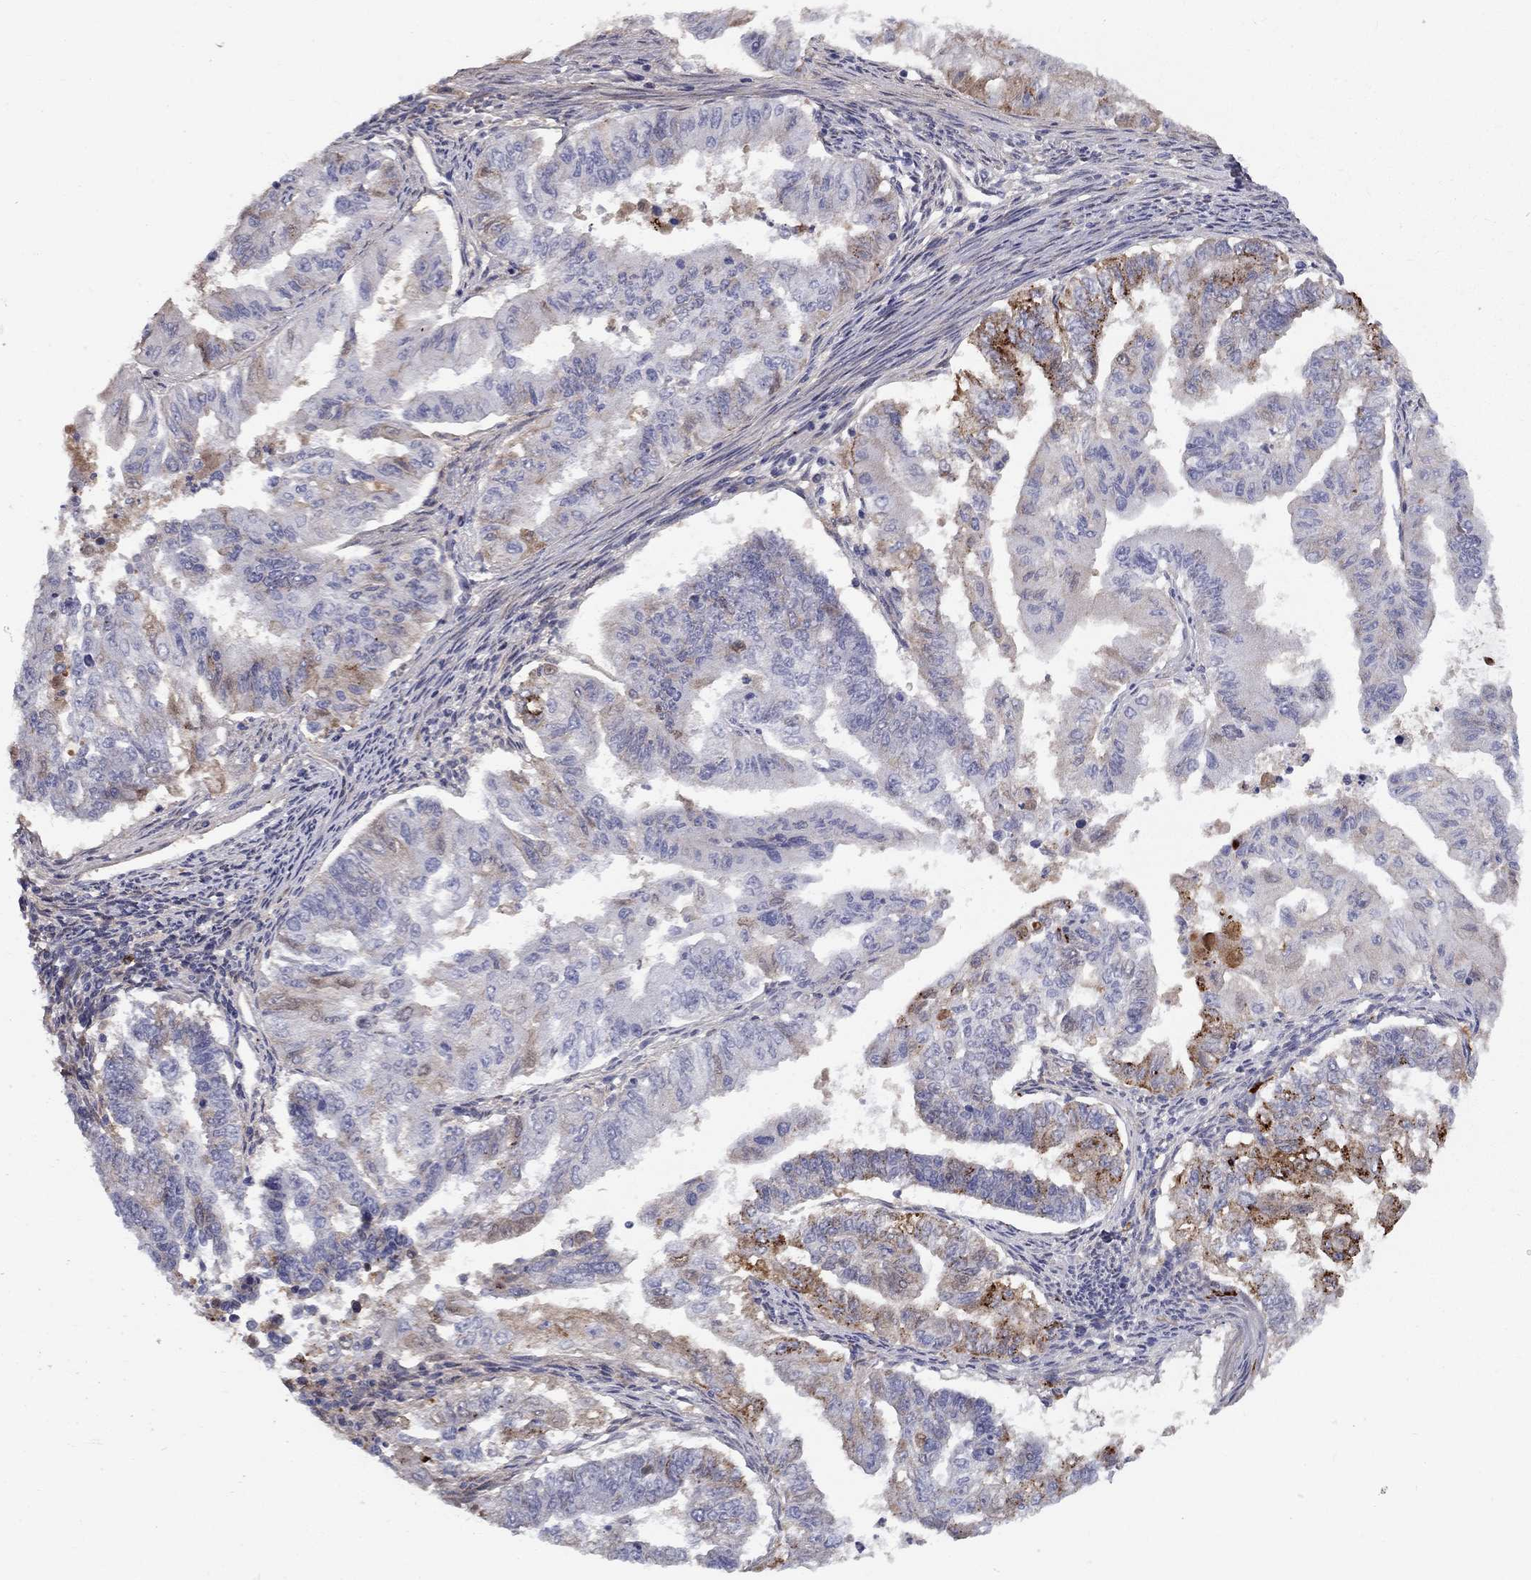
{"staining": {"intensity": "strong", "quantity": "<25%", "location": "cytoplasmic/membranous"}, "tissue": "endometrial cancer", "cell_type": "Tumor cells", "image_type": "cancer", "snomed": [{"axis": "morphology", "description": "Adenocarcinoma, NOS"}, {"axis": "topography", "description": "Uterus"}], "caption": "Protein expression analysis of human endometrial cancer reveals strong cytoplasmic/membranous staining in about <25% of tumor cells.", "gene": "EPDR1", "patient": {"sex": "female", "age": 59}}